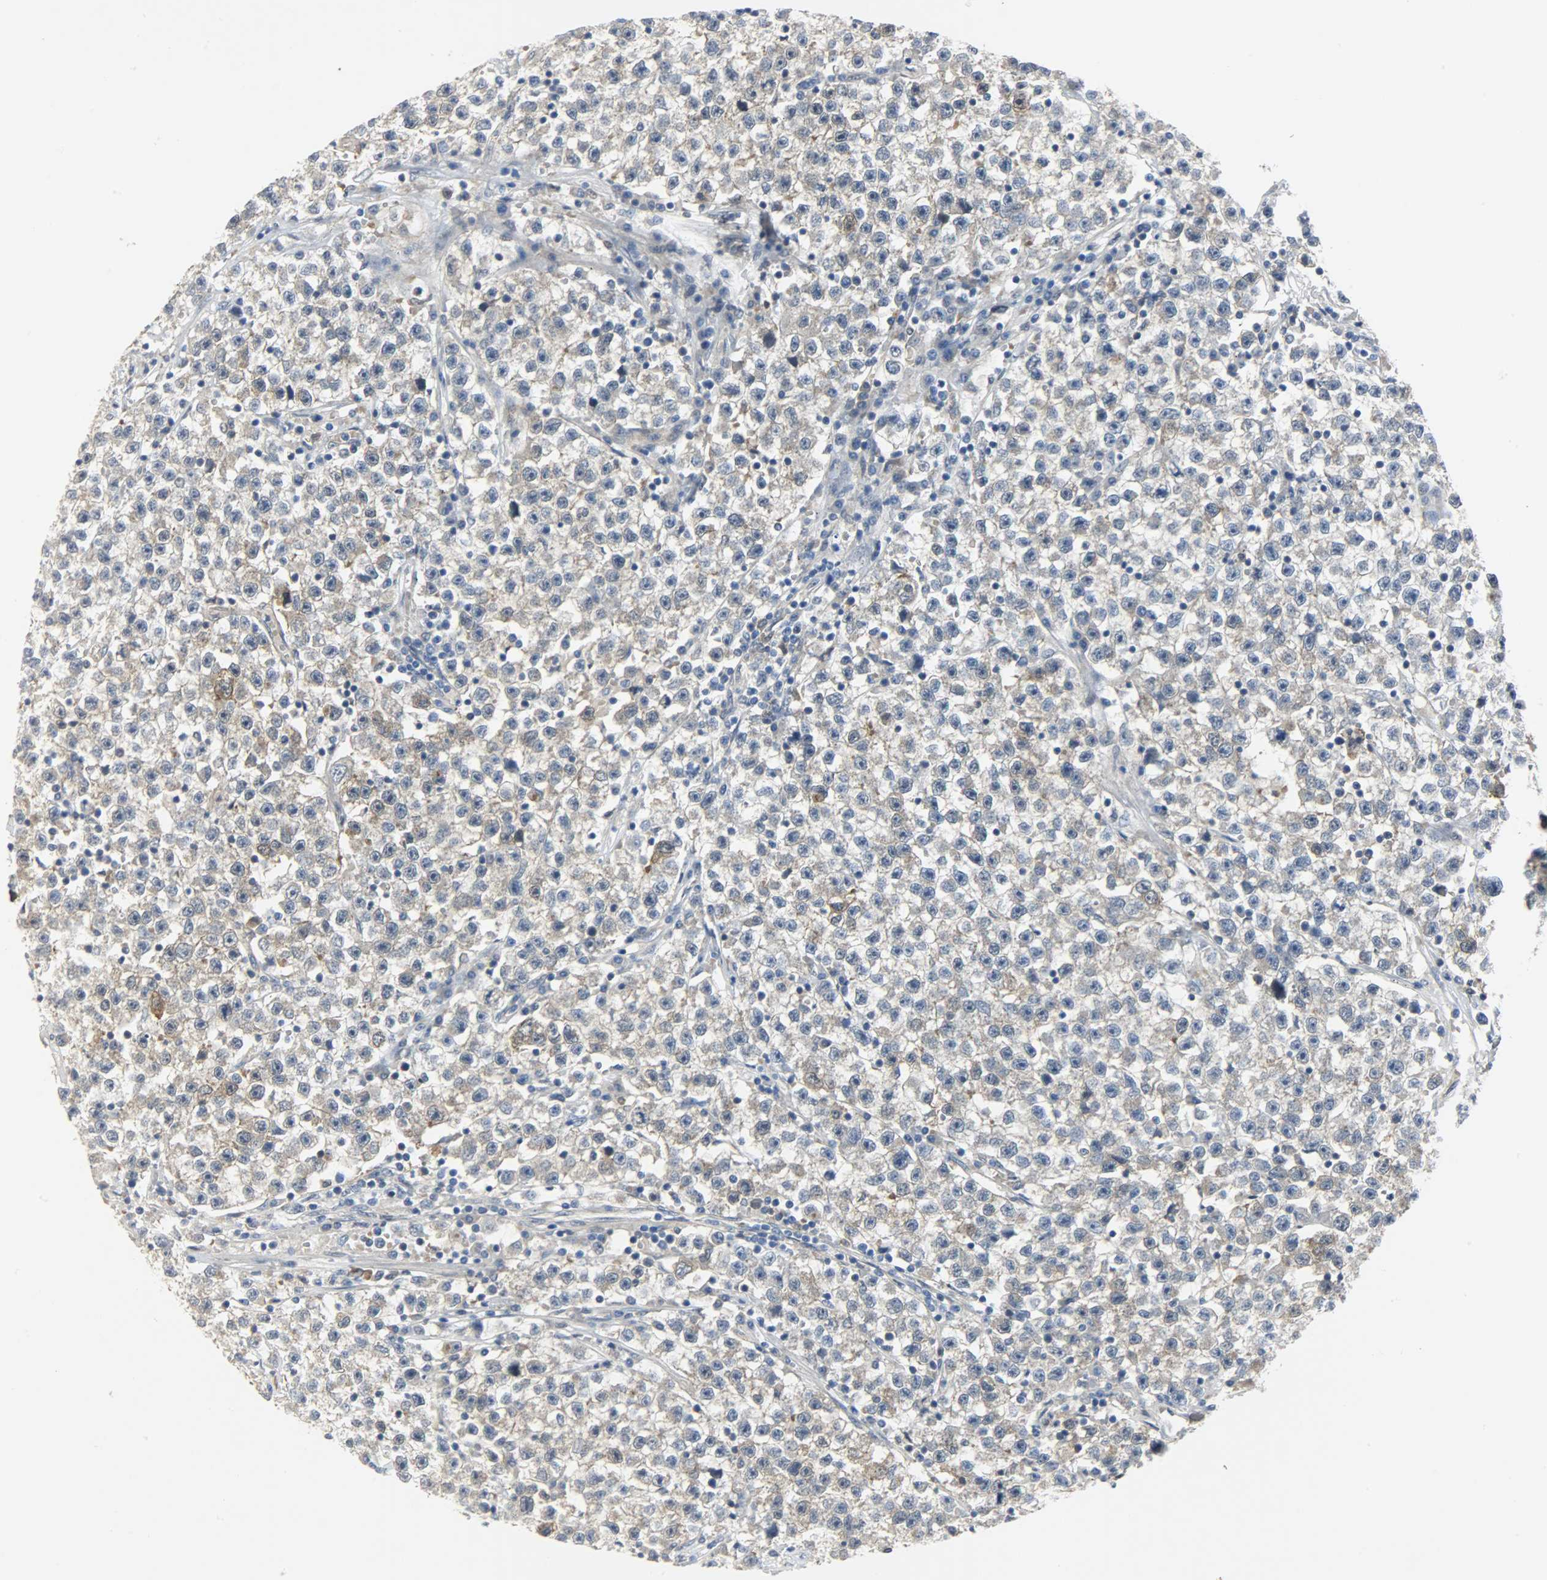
{"staining": {"intensity": "weak", "quantity": "<25%", "location": "cytoplasmic/membranous"}, "tissue": "testis cancer", "cell_type": "Tumor cells", "image_type": "cancer", "snomed": [{"axis": "morphology", "description": "Seminoma, NOS"}, {"axis": "topography", "description": "Testis"}], "caption": "Testis cancer (seminoma) stained for a protein using IHC displays no expression tumor cells.", "gene": "EIF4EBP1", "patient": {"sex": "male", "age": 22}}